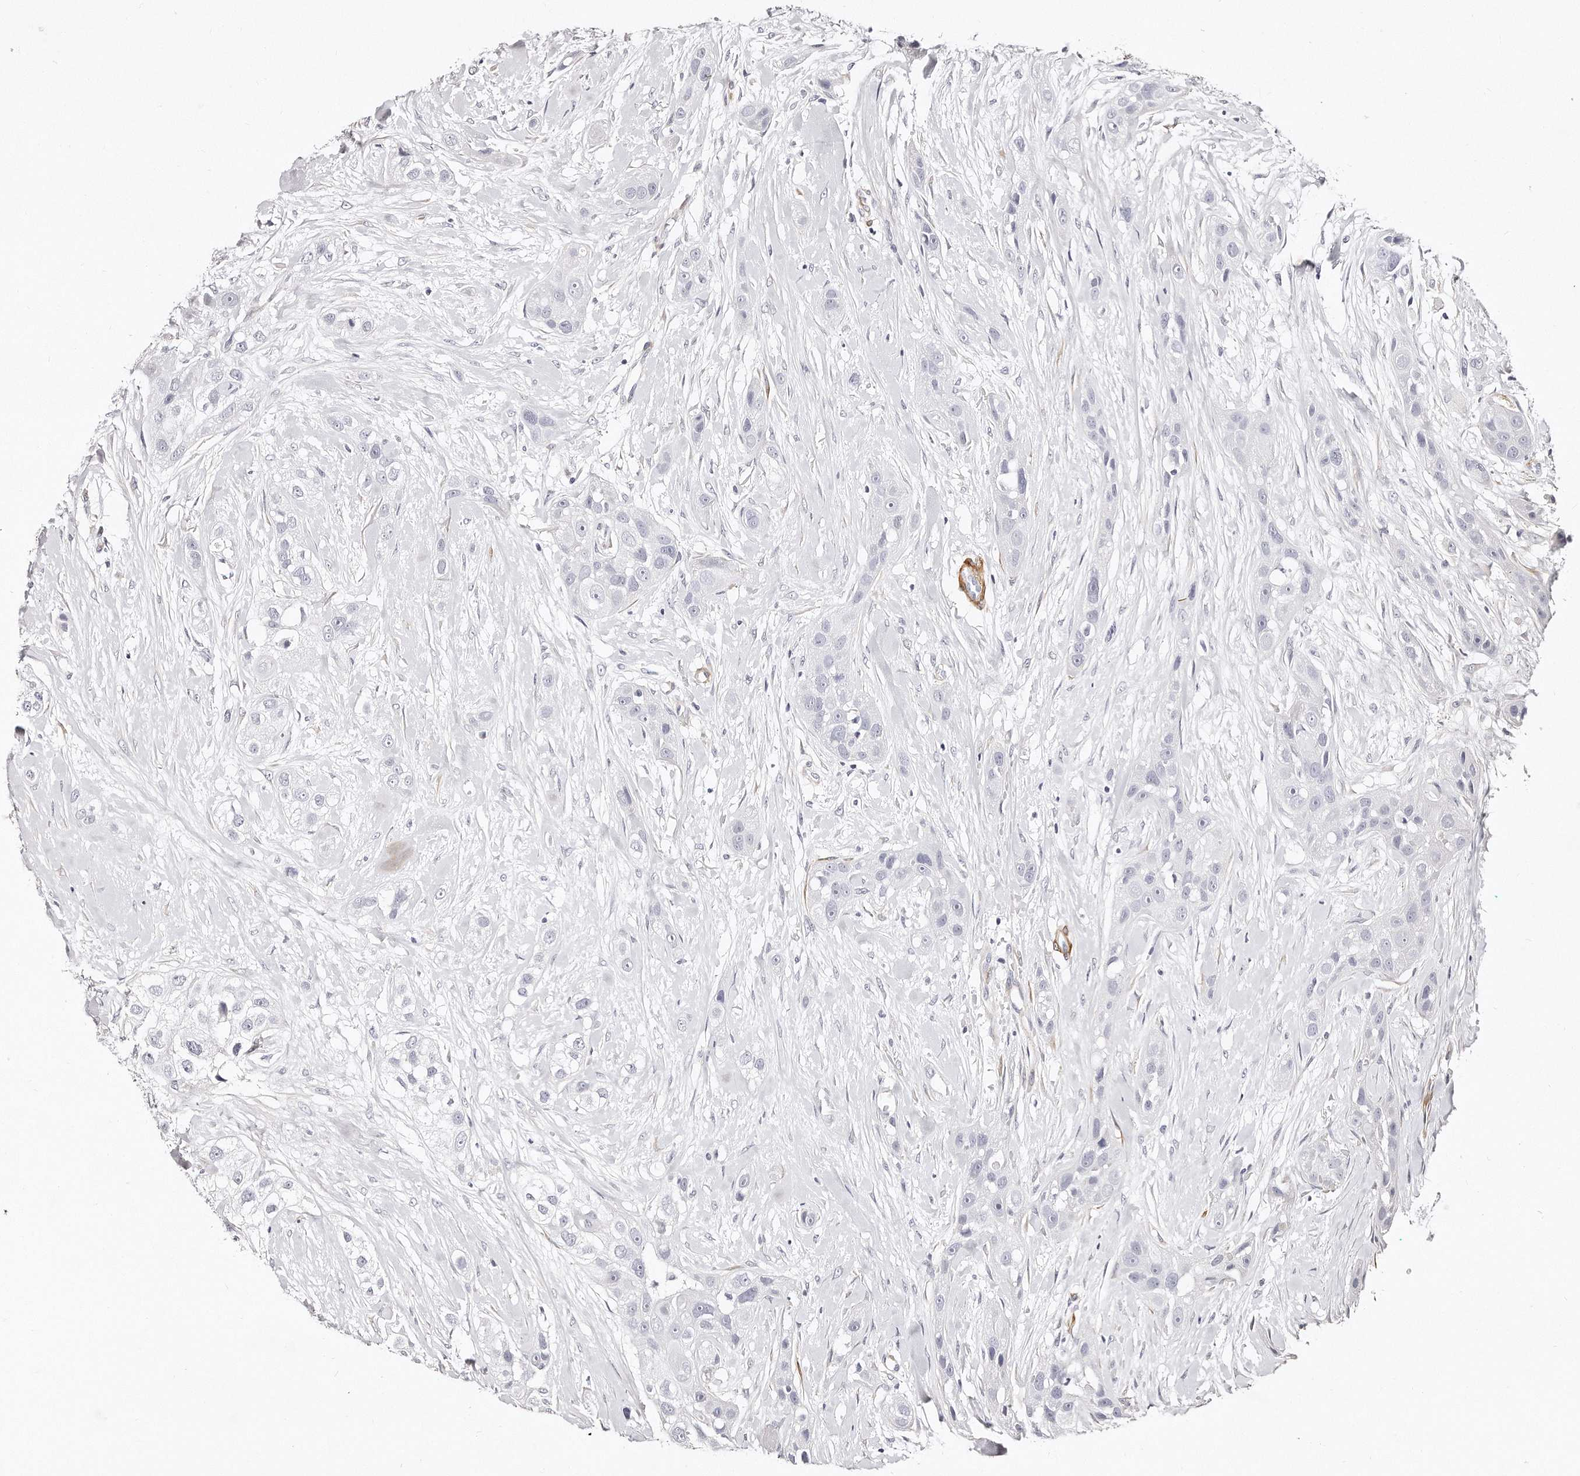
{"staining": {"intensity": "negative", "quantity": "none", "location": "none"}, "tissue": "head and neck cancer", "cell_type": "Tumor cells", "image_type": "cancer", "snomed": [{"axis": "morphology", "description": "Normal tissue, NOS"}, {"axis": "morphology", "description": "Squamous cell carcinoma, NOS"}, {"axis": "topography", "description": "Skeletal muscle"}, {"axis": "topography", "description": "Head-Neck"}], "caption": "Immunohistochemistry of human head and neck cancer (squamous cell carcinoma) exhibits no expression in tumor cells.", "gene": "LMOD1", "patient": {"sex": "male", "age": 51}}